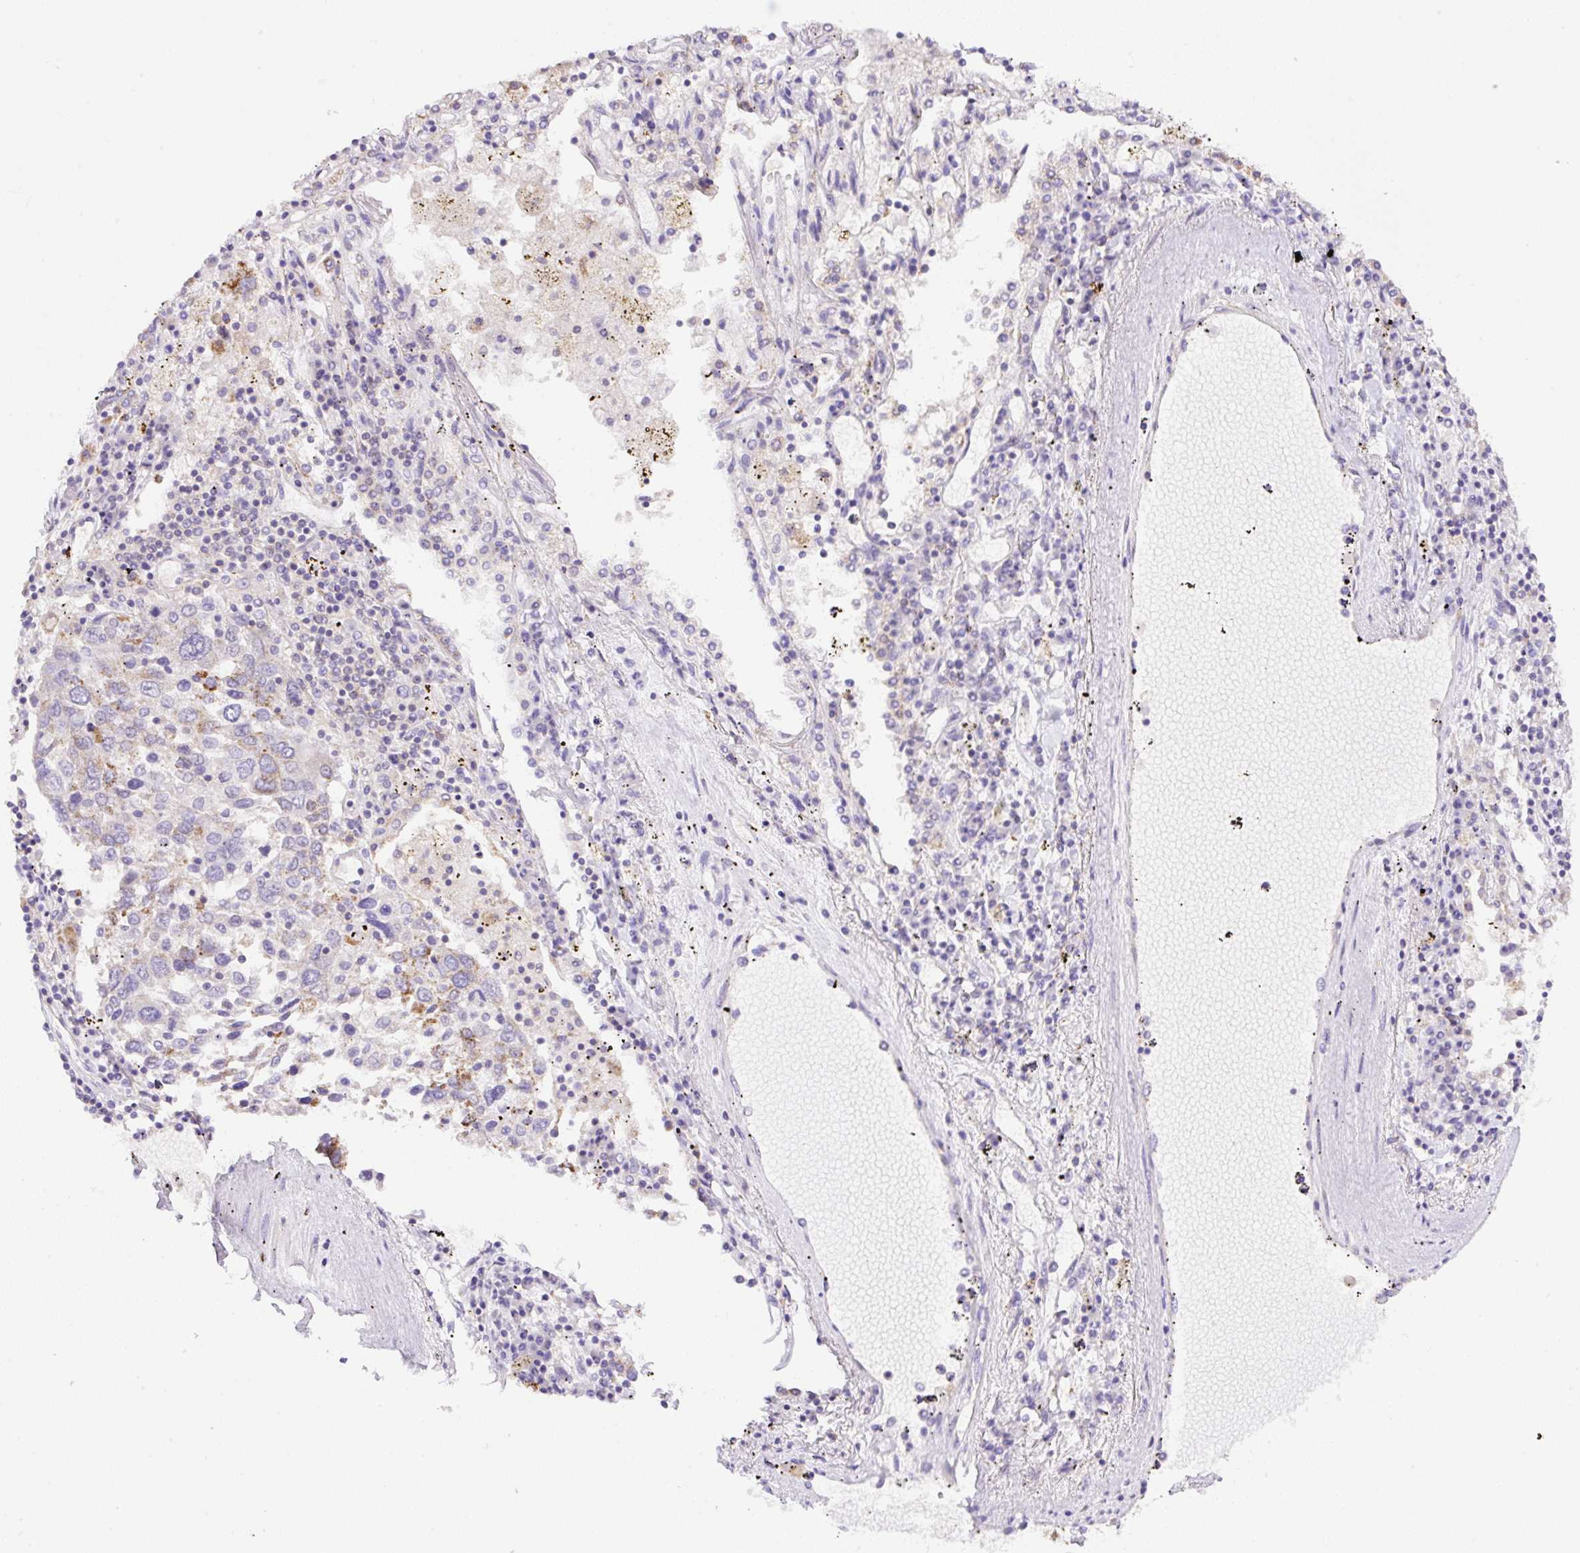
{"staining": {"intensity": "moderate", "quantity": "<25%", "location": "cytoplasmic/membranous"}, "tissue": "lung cancer", "cell_type": "Tumor cells", "image_type": "cancer", "snomed": [{"axis": "morphology", "description": "Squamous cell carcinoma, NOS"}, {"axis": "topography", "description": "Lung"}], "caption": "Squamous cell carcinoma (lung) stained for a protein (brown) reveals moderate cytoplasmic/membranous positive expression in about <25% of tumor cells.", "gene": "NF1", "patient": {"sex": "male", "age": 65}}